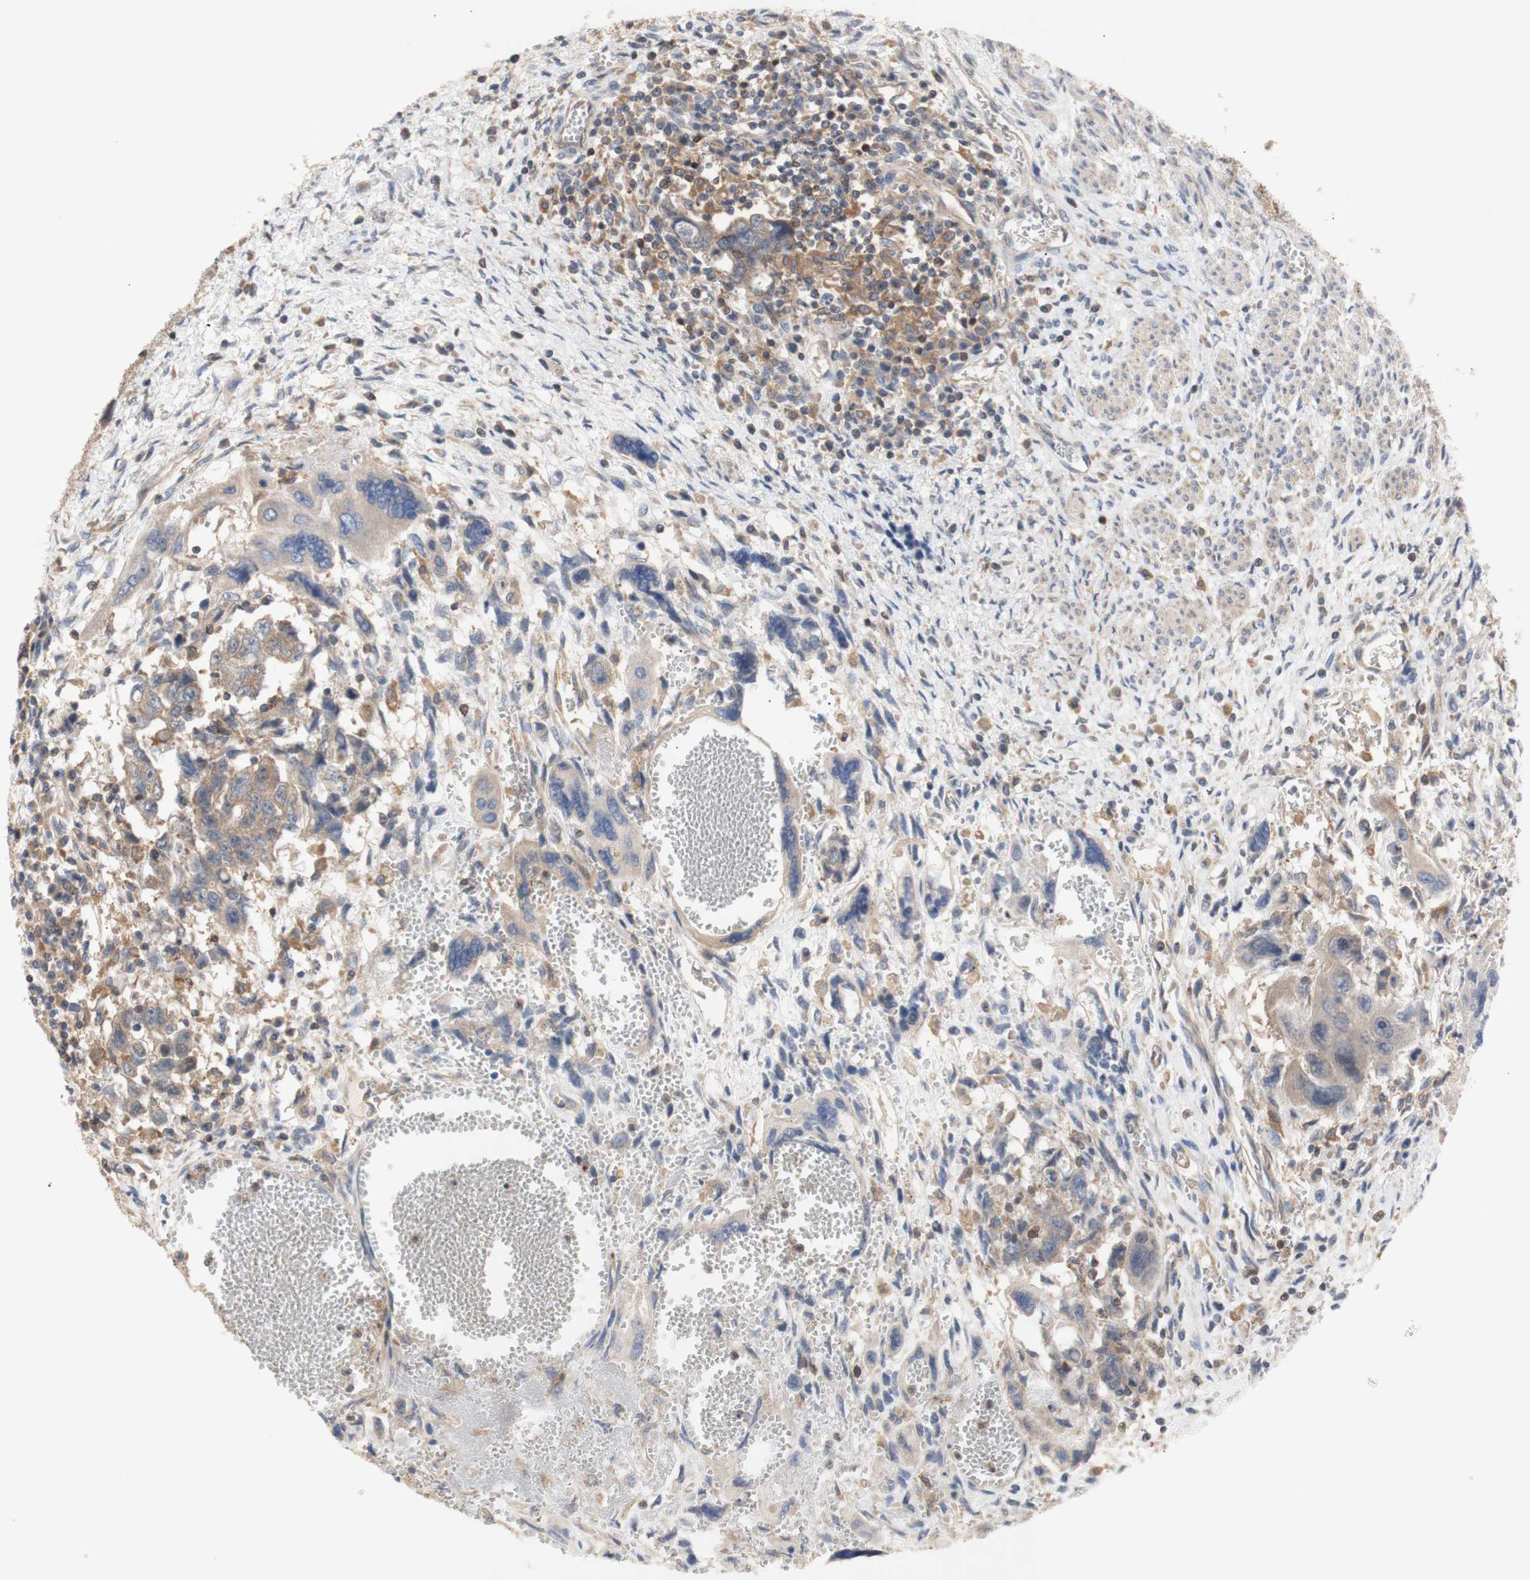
{"staining": {"intensity": "weak", "quantity": ">75%", "location": "cytoplasmic/membranous"}, "tissue": "testis cancer", "cell_type": "Tumor cells", "image_type": "cancer", "snomed": [{"axis": "morphology", "description": "Carcinoma, Embryonal, NOS"}, {"axis": "topography", "description": "Testis"}], "caption": "Human testis embryonal carcinoma stained with a brown dye reveals weak cytoplasmic/membranous positive expression in about >75% of tumor cells.", "gene": "IKBKG", "patient": {"sex": "male", "age": 28}}